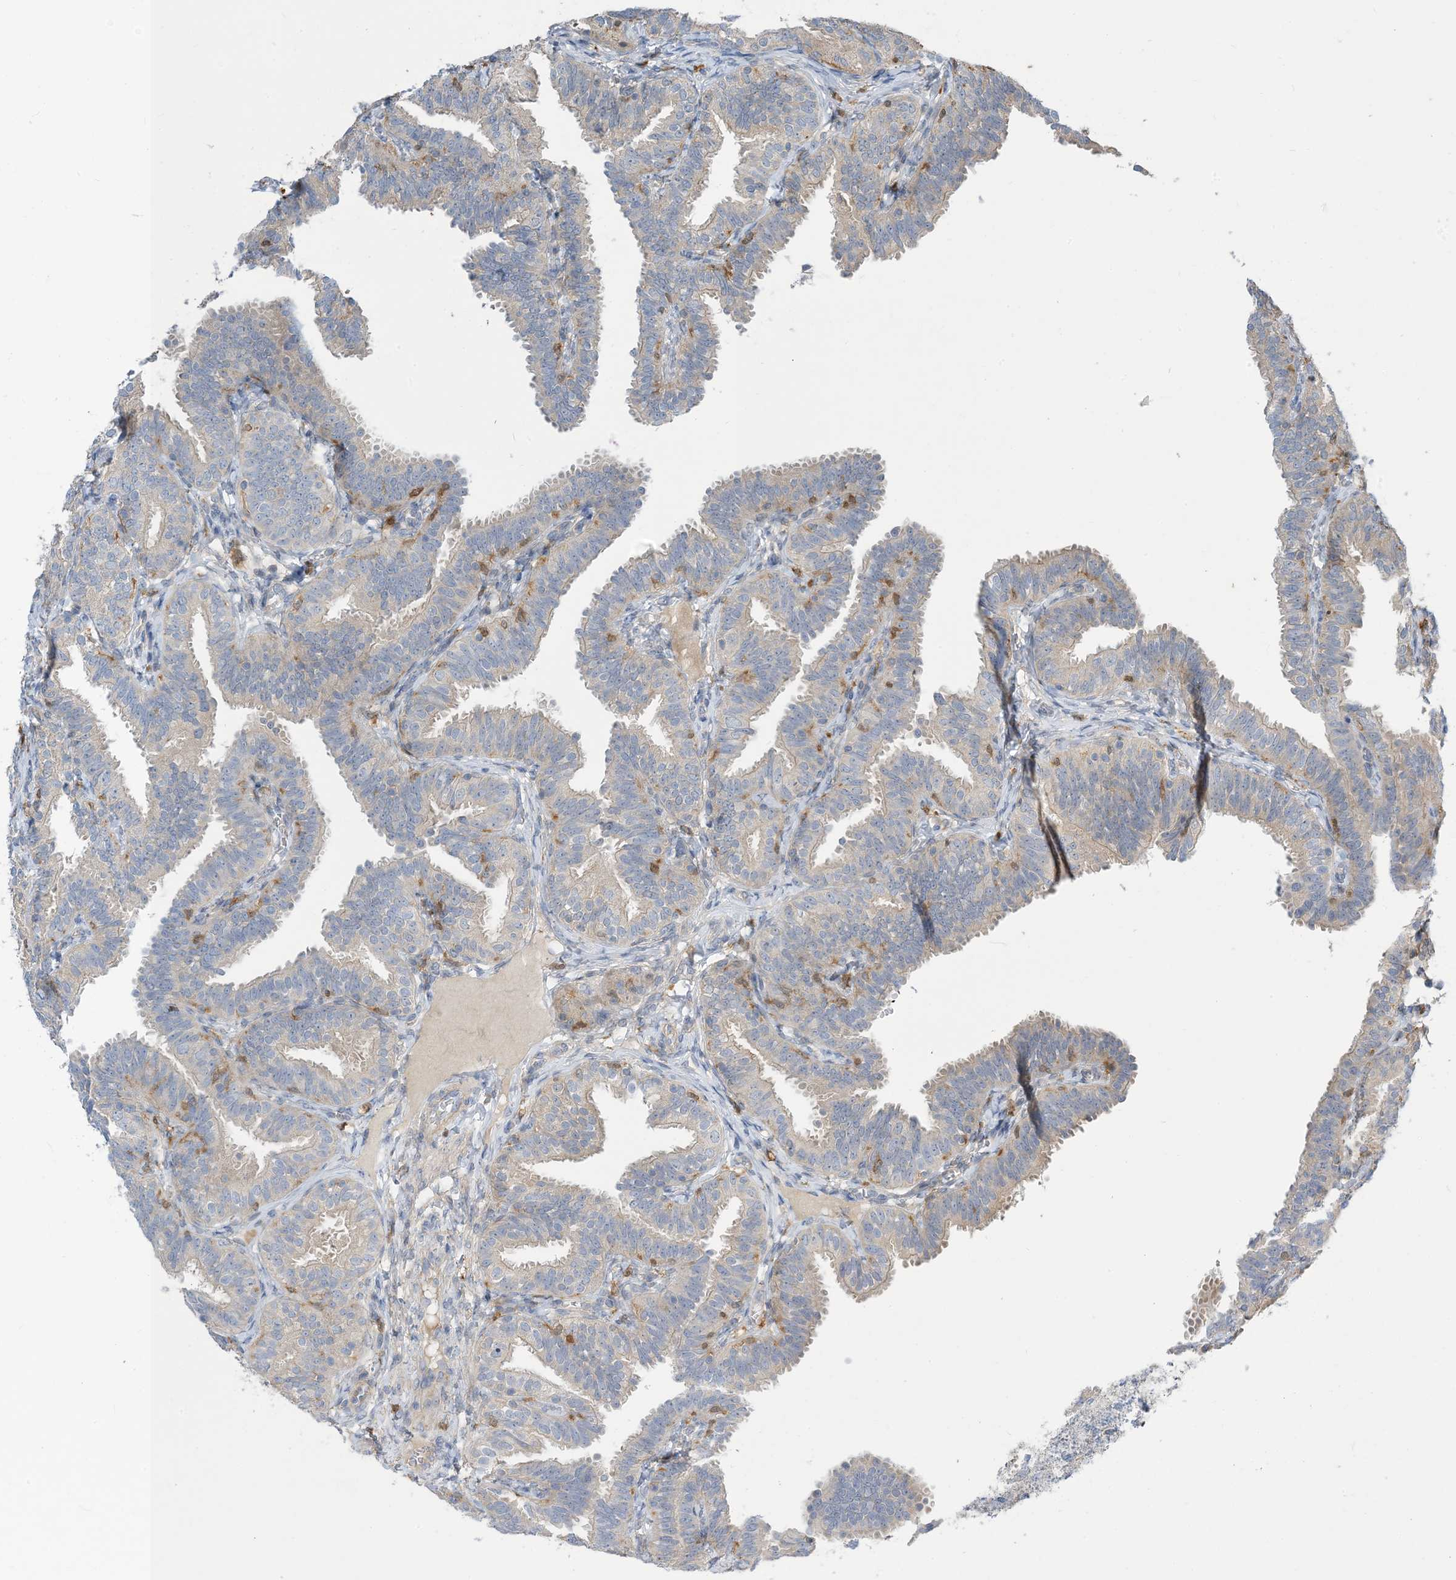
{"staining": {"intensity": "weak", "quantity": "<25%", "location": "cytoplasmic/membranous"}, "tissue": "fallopian tube", "cell_type": "Glandular cells", "image_type": "normal", "snomed": [{"axis": "morphology", "description": "Normal tissue, NOS"}, {"axis": "topography", "description": "Fallopian tube"}], "caption": "Immunohistochemical staining of benign fallopian tube shows no significant positivity in glandular cells. (DAB (3,3'-diaminobenzidine) immunohistochemistry (IHC), high magnification).", "gene": "NAGK", "patient": {"sex": "female", "age": 35}}